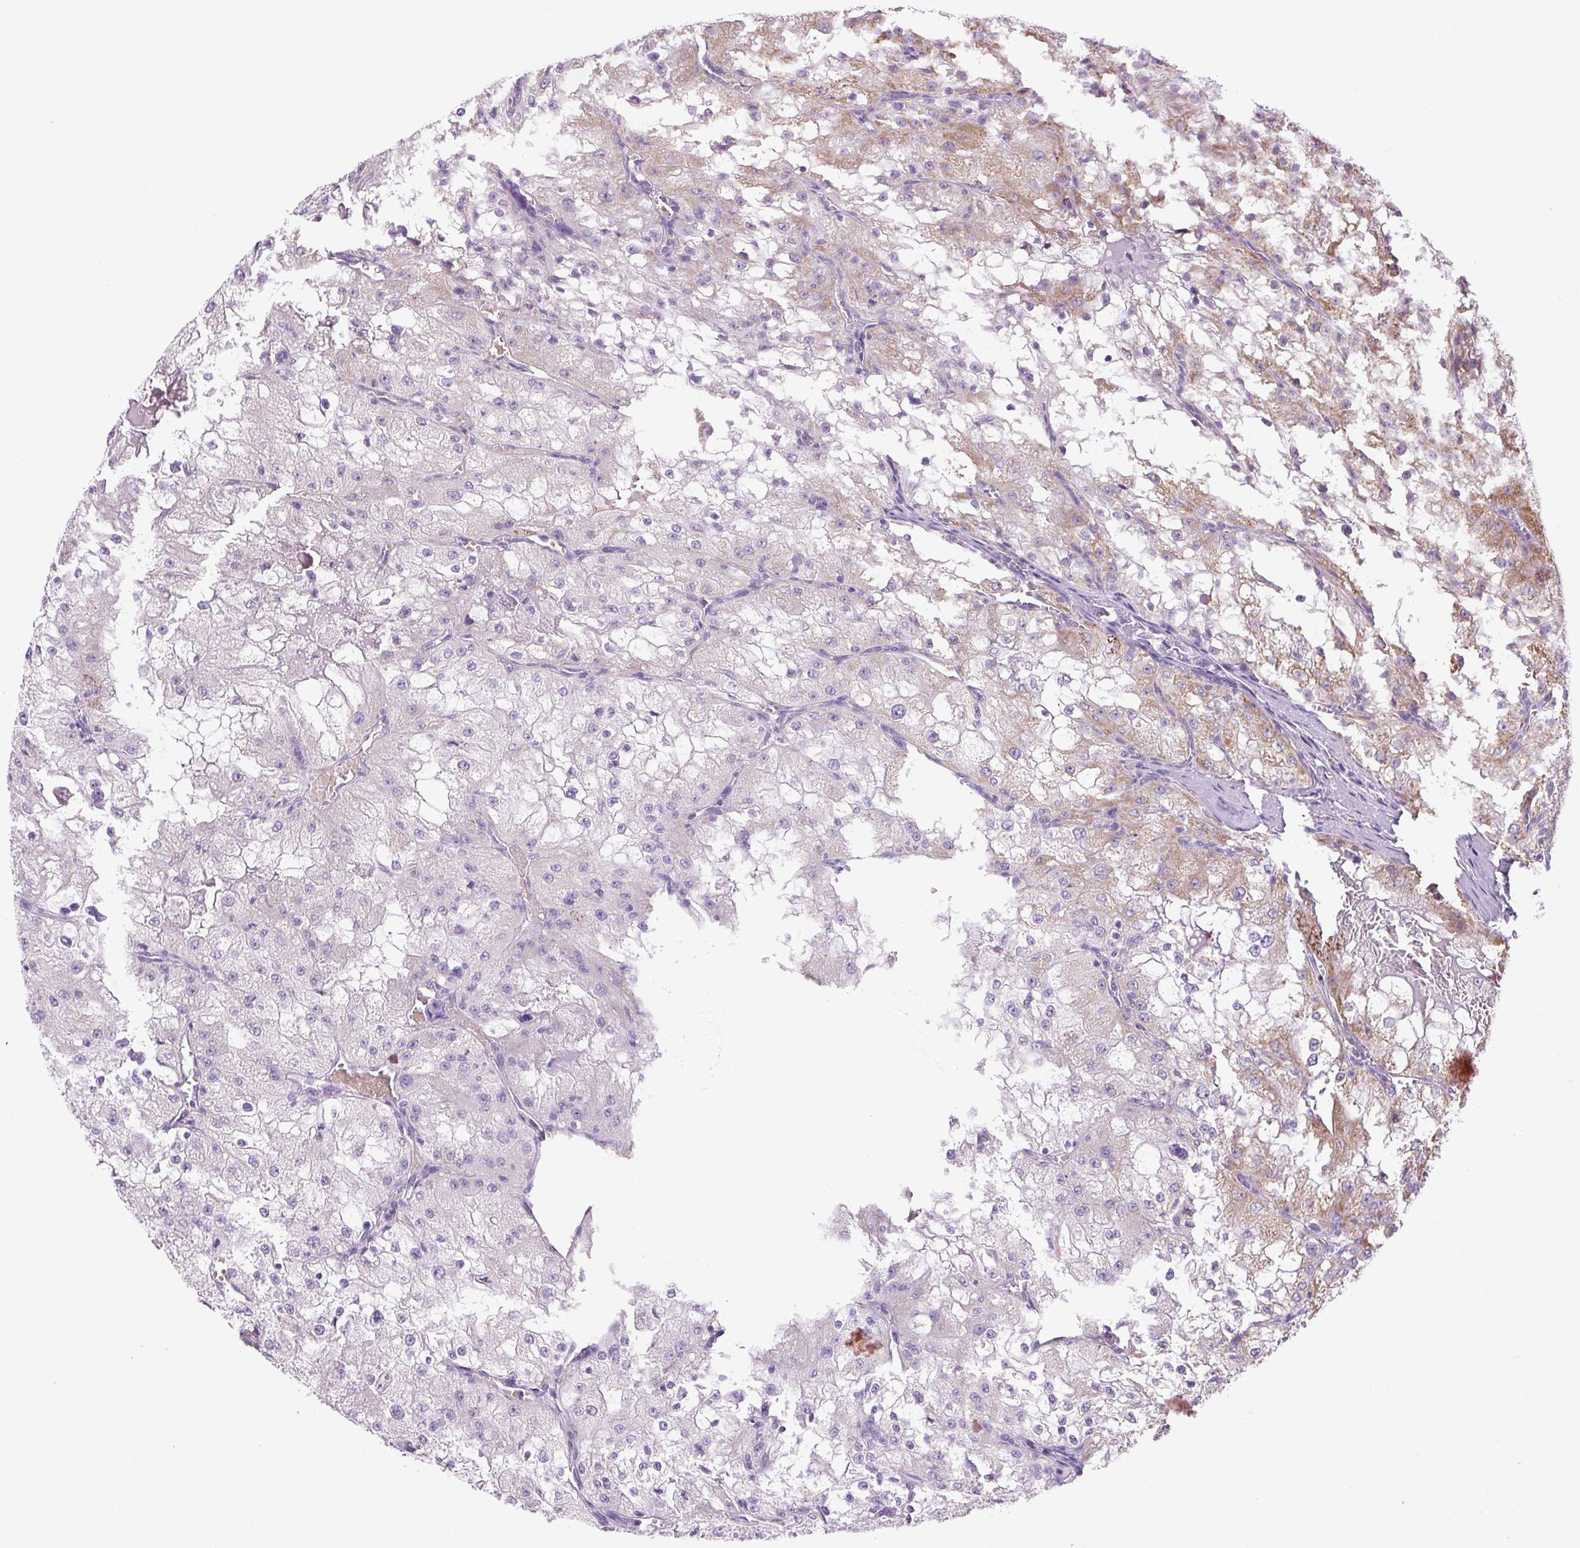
{"staining": {"intensity": "weak", "quantity": "<25%", "location": "cytoplasmic/membranous"}, "tissue": "renal cancer", "cell_type": "Tumor cells", "image_type": "cancer", "snomed": [{"axis": "morphology", "description": "Adenocarcinoma, NOS"}, {"axis": "topography", "description": "Kidney"}], "caption": "This is an IHC histopathology image of human renal cancer (adenocarcinoma). There is no expression in tumor cells.", "gene": "SCO2", "patient": {"sex": "female", "age": 74}}